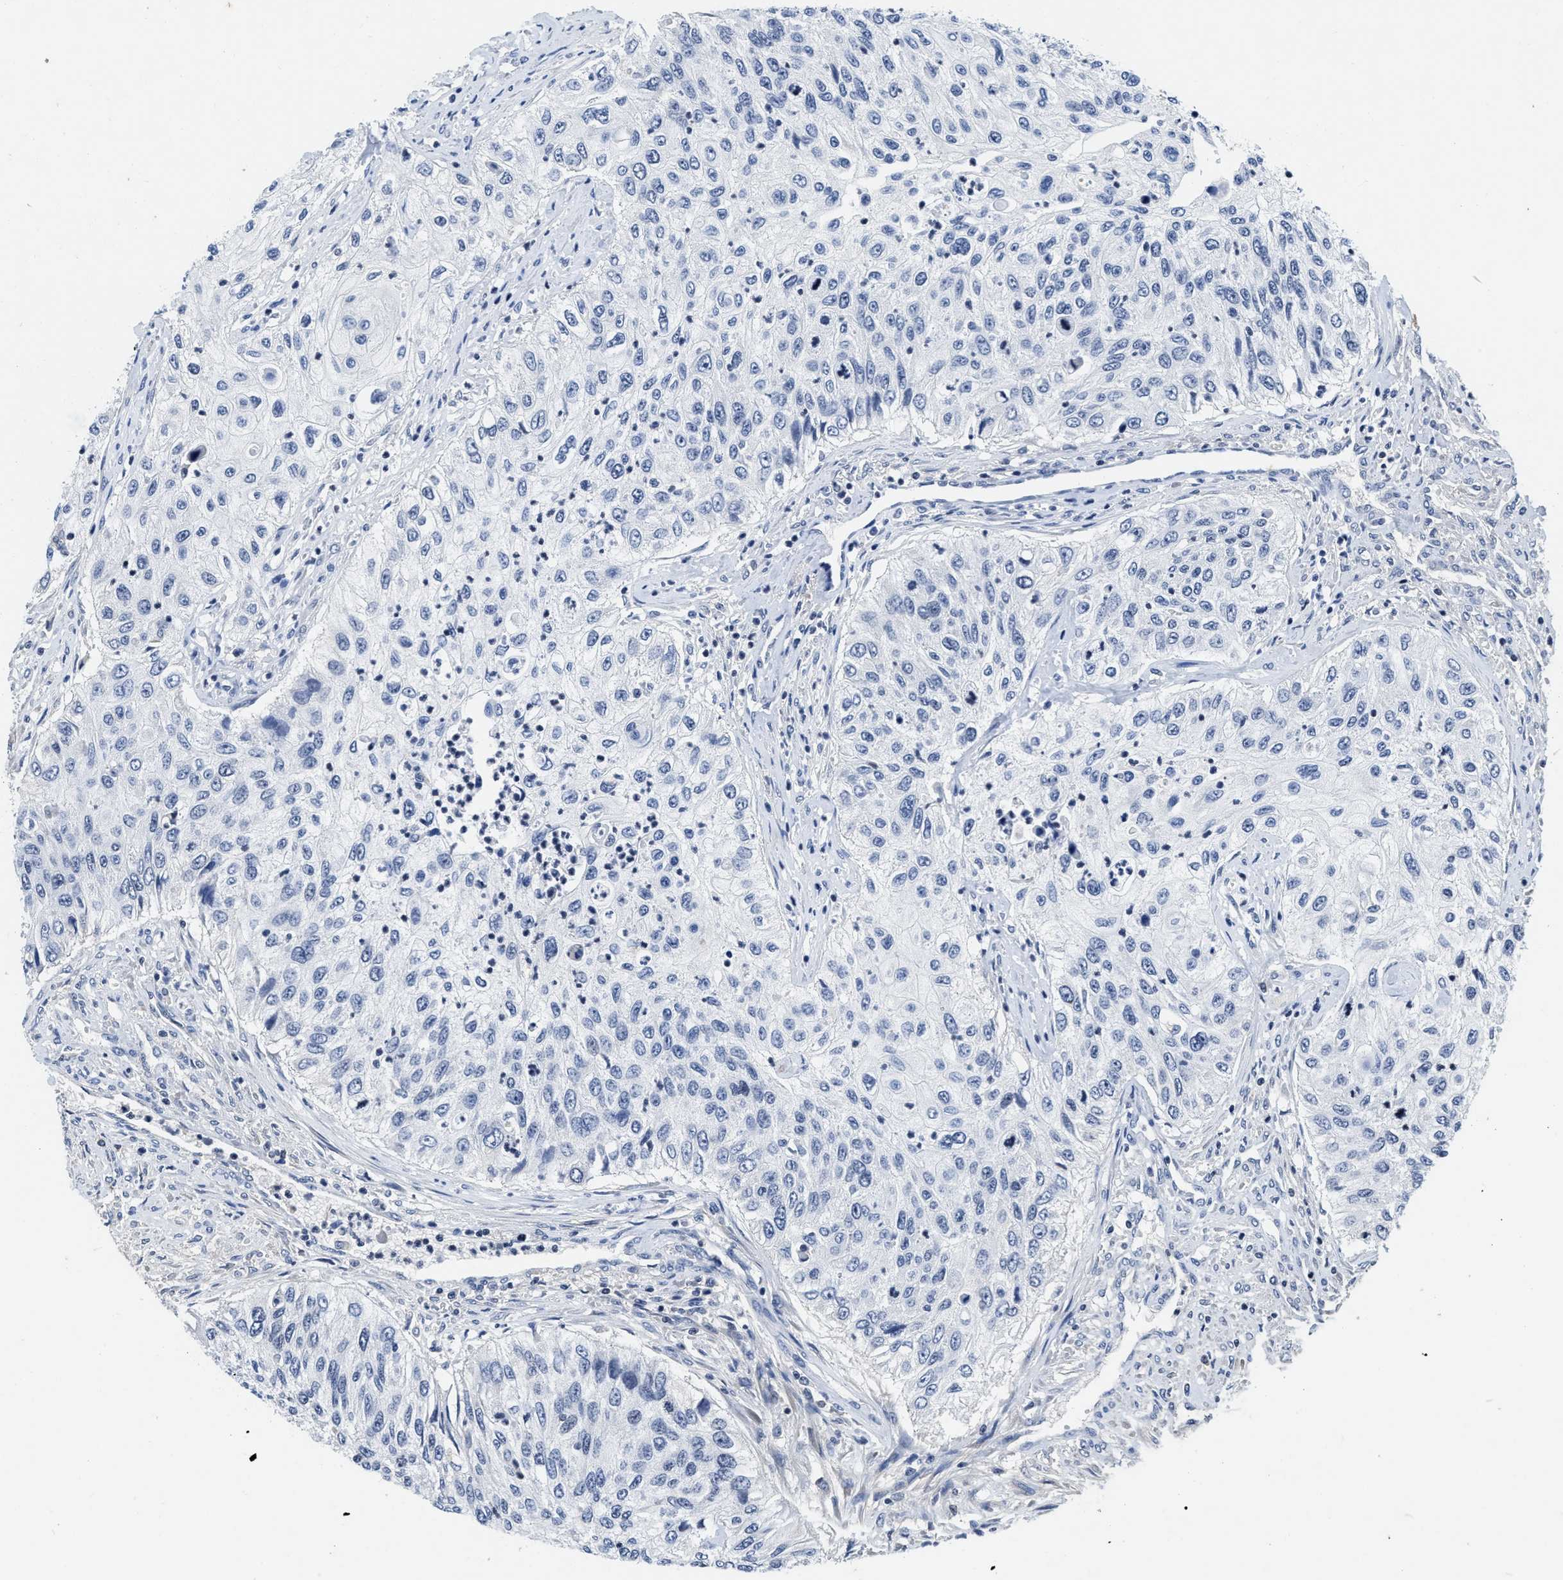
{"staining": {"intensity": "negative", "quantity": "none", "location": "none"}, "tissue": "urothelial cancer", "cell_type": "Tumor cells", "image_type": "cancer", "snomed": [{"axis": "morphology", "description": "Urothelial carcinoma, High grade"}, {"axis": "topography", "description": "Urinary bladder"}], "caption": "A histopathology image of urothelial carcinoma (high-grade) stained for a protein reveals no brown staining in tumor cells.", "gene": "FBLN2", "patient": {"sex": "female", "age": 60}}